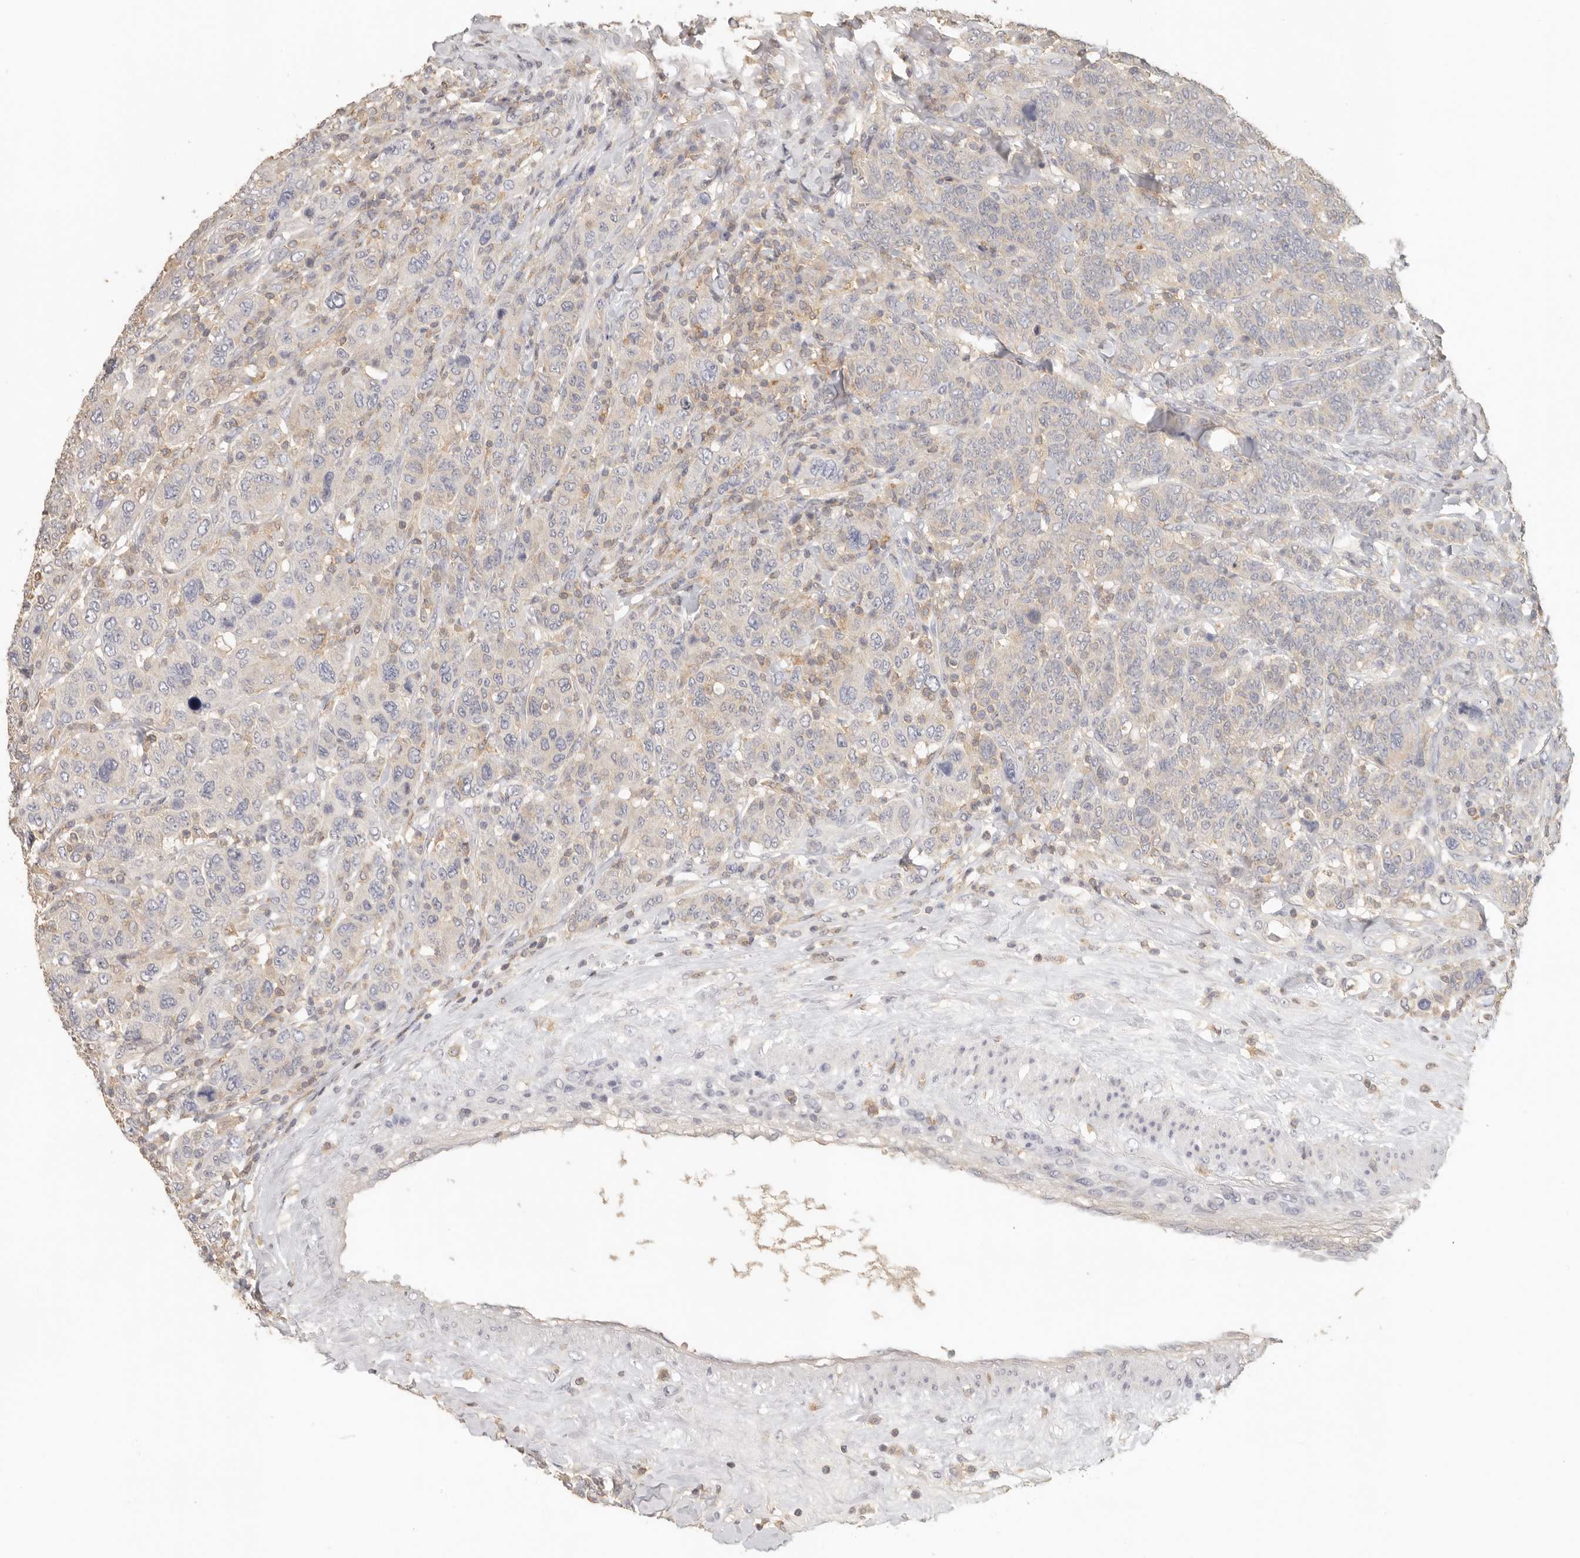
{"staining": {"intensity": "negative", "quantity": "none", "location": "none"}, "tissue": "breast cancer", "cell_type": "Tumor cells", "image_type": "cancer", "snomed": [{"axis": "morphology", "description": "Duct carcinoma"}, {"axis": "topography", "description": "Breast"}], "caption": "IHC photomicrograph of neoplastic tissue: breast infiltrating ductal carcinoma stained with DAB reveals no significant protein staining in tumor cells. (DAB immunohistochemistry with hematoxylin counter stain).", "gene": "CSK", "patient": {"sex": "female", "age": 37}}